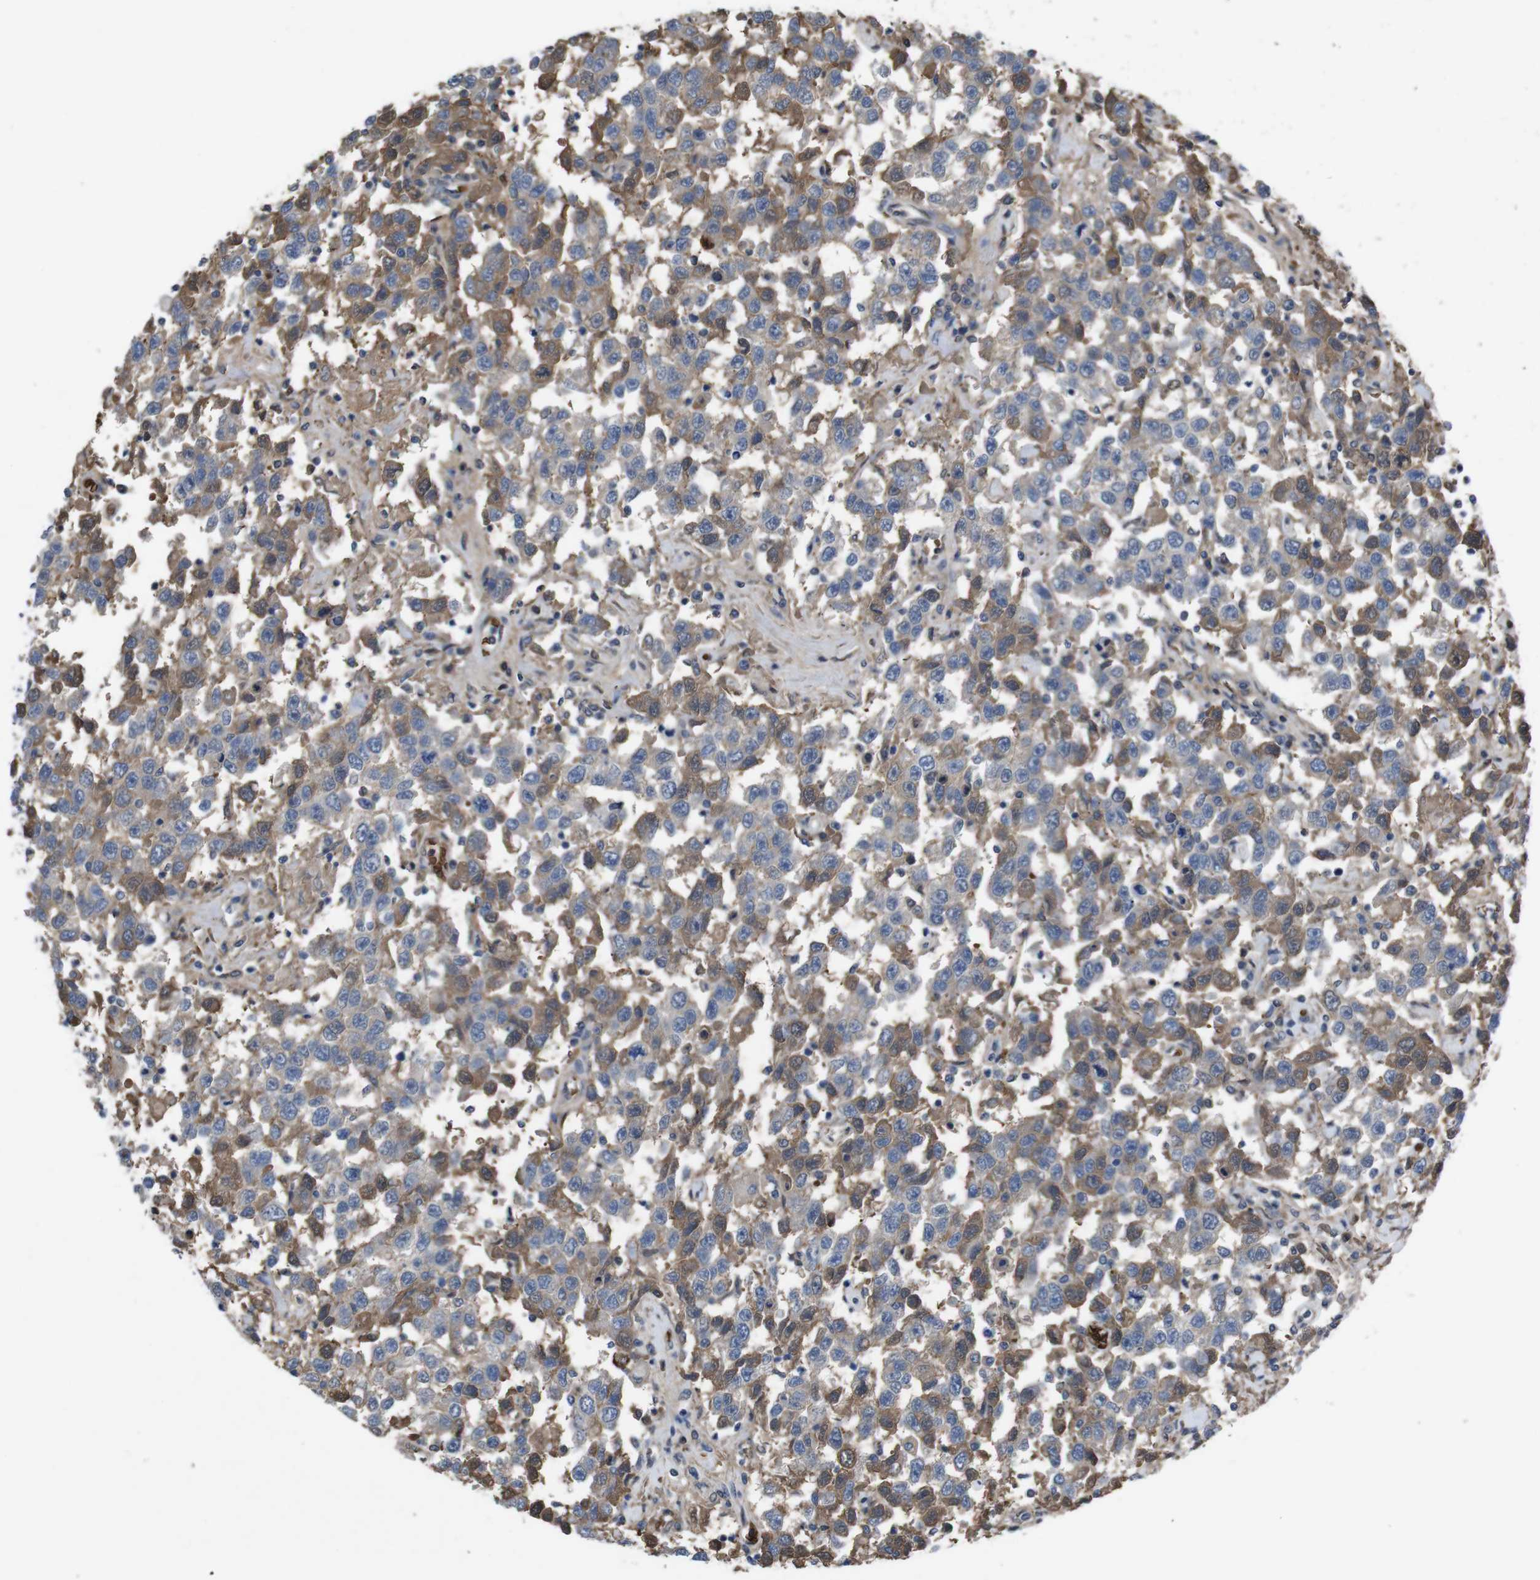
{"staining": {"intensity": "moderate", "quantity": "25%-75%", "location": "cytoplasmic/membranous"}, "tissue": "testis cancer", "cell_type": "Tumor cells", "image_type": "cancer", "snomed": [{"axis": "morphology", "description": "Seminoma, NOS"}, {"axis": "topography", "description": "Testis"}], "caption": "The micrograph displays staining of testis seminoma, revealing moderate cytoplasmic/membranous protein staining (brown color) within tumor cells.", "gene": "SPTB", "patient": {"sex": "male", "age": 41}}